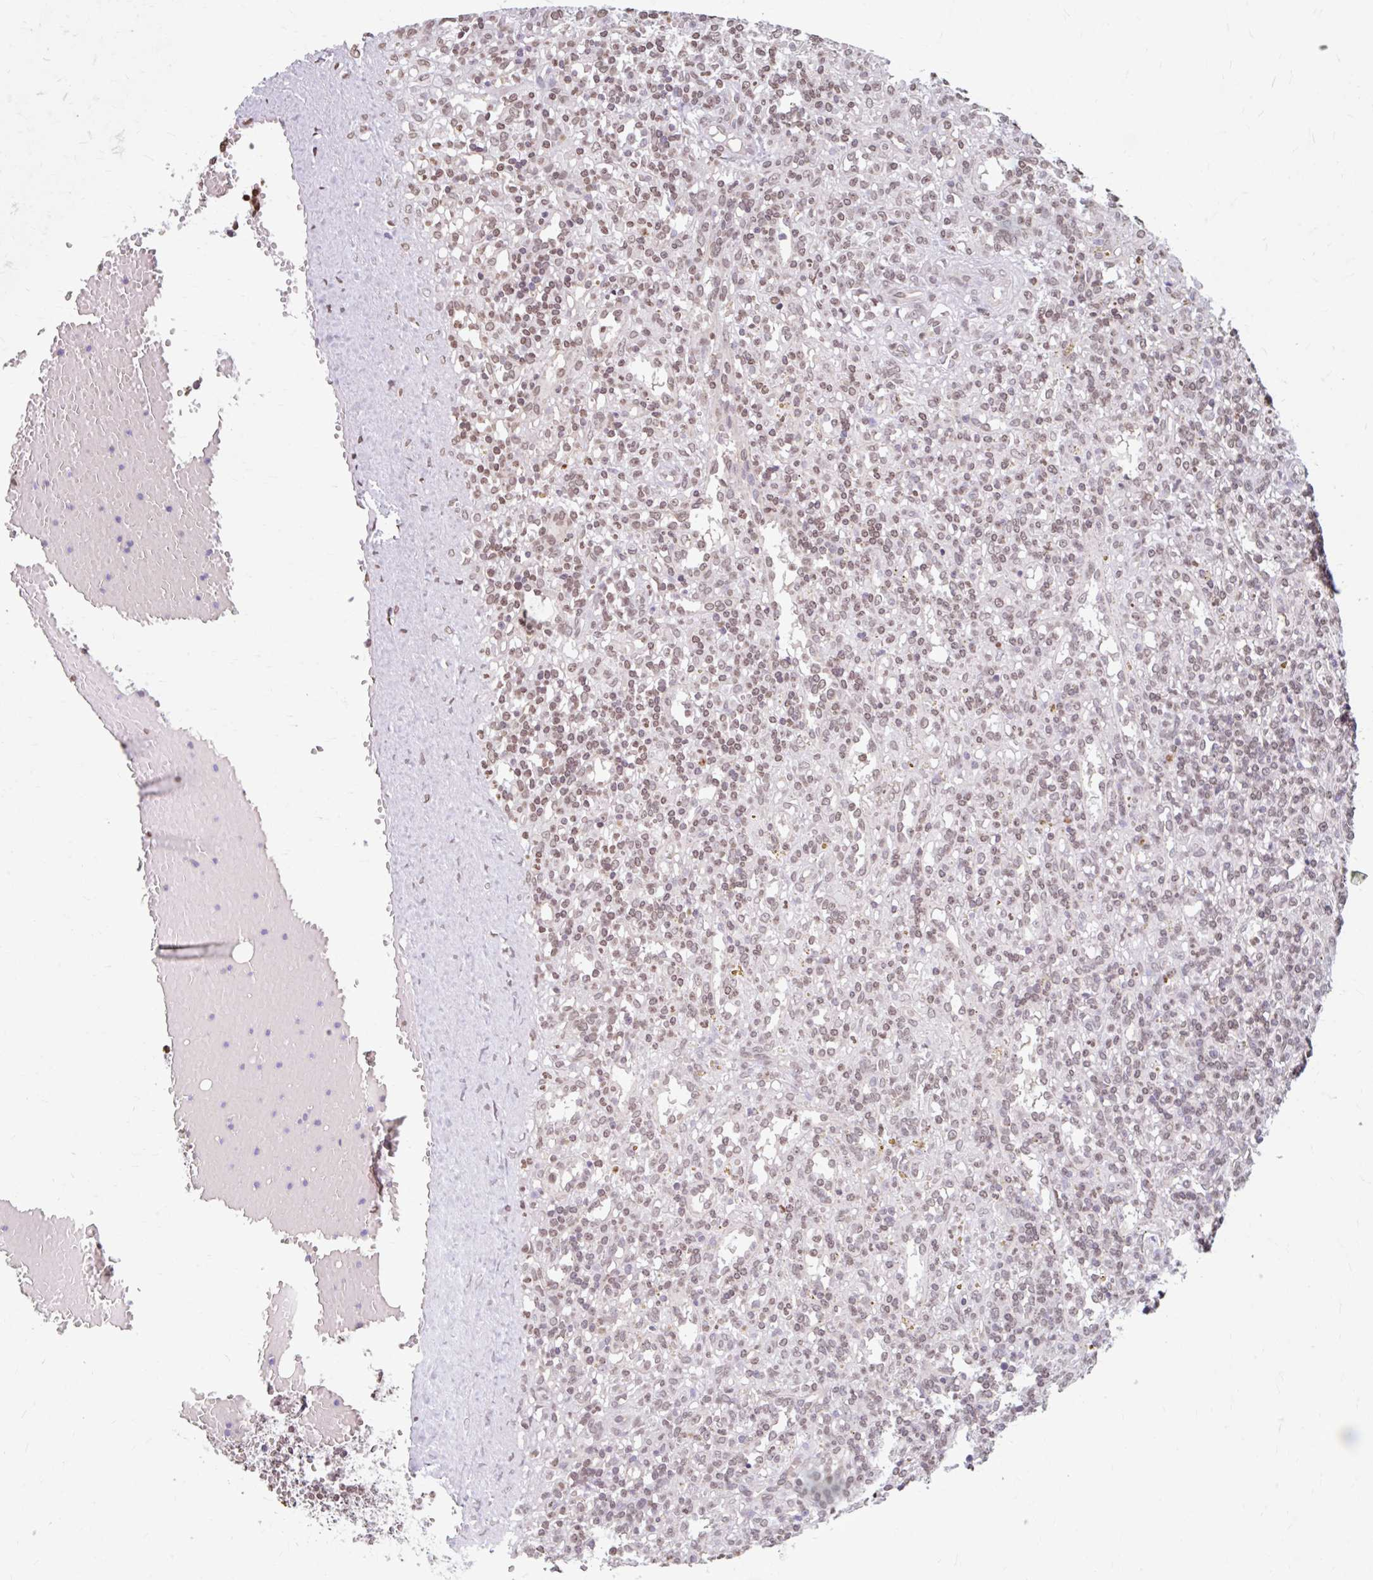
{"staining": {"intensity": "moderate", "quantity": ">75%", "location": "nuclear"}, "tissue": "lymphoma", "cell_type": "Tumor cells", "image_type": "cancer", "snomed": [{"axis": "morphology", "description": "Malignant lymphoma, non-Hodgkin's type, Low grade"}, {"axis": "topography", "description": "Spleen"}], "caption": "Low-grade malignant lymphoma, non-Hodgkin's type was stained to show a protein in brown. There is medium levels of moderate nuclear positivity in about >75% of tumor cells.", "gene": "ORC3", "patient": {"sex": "male", "age": 67}}